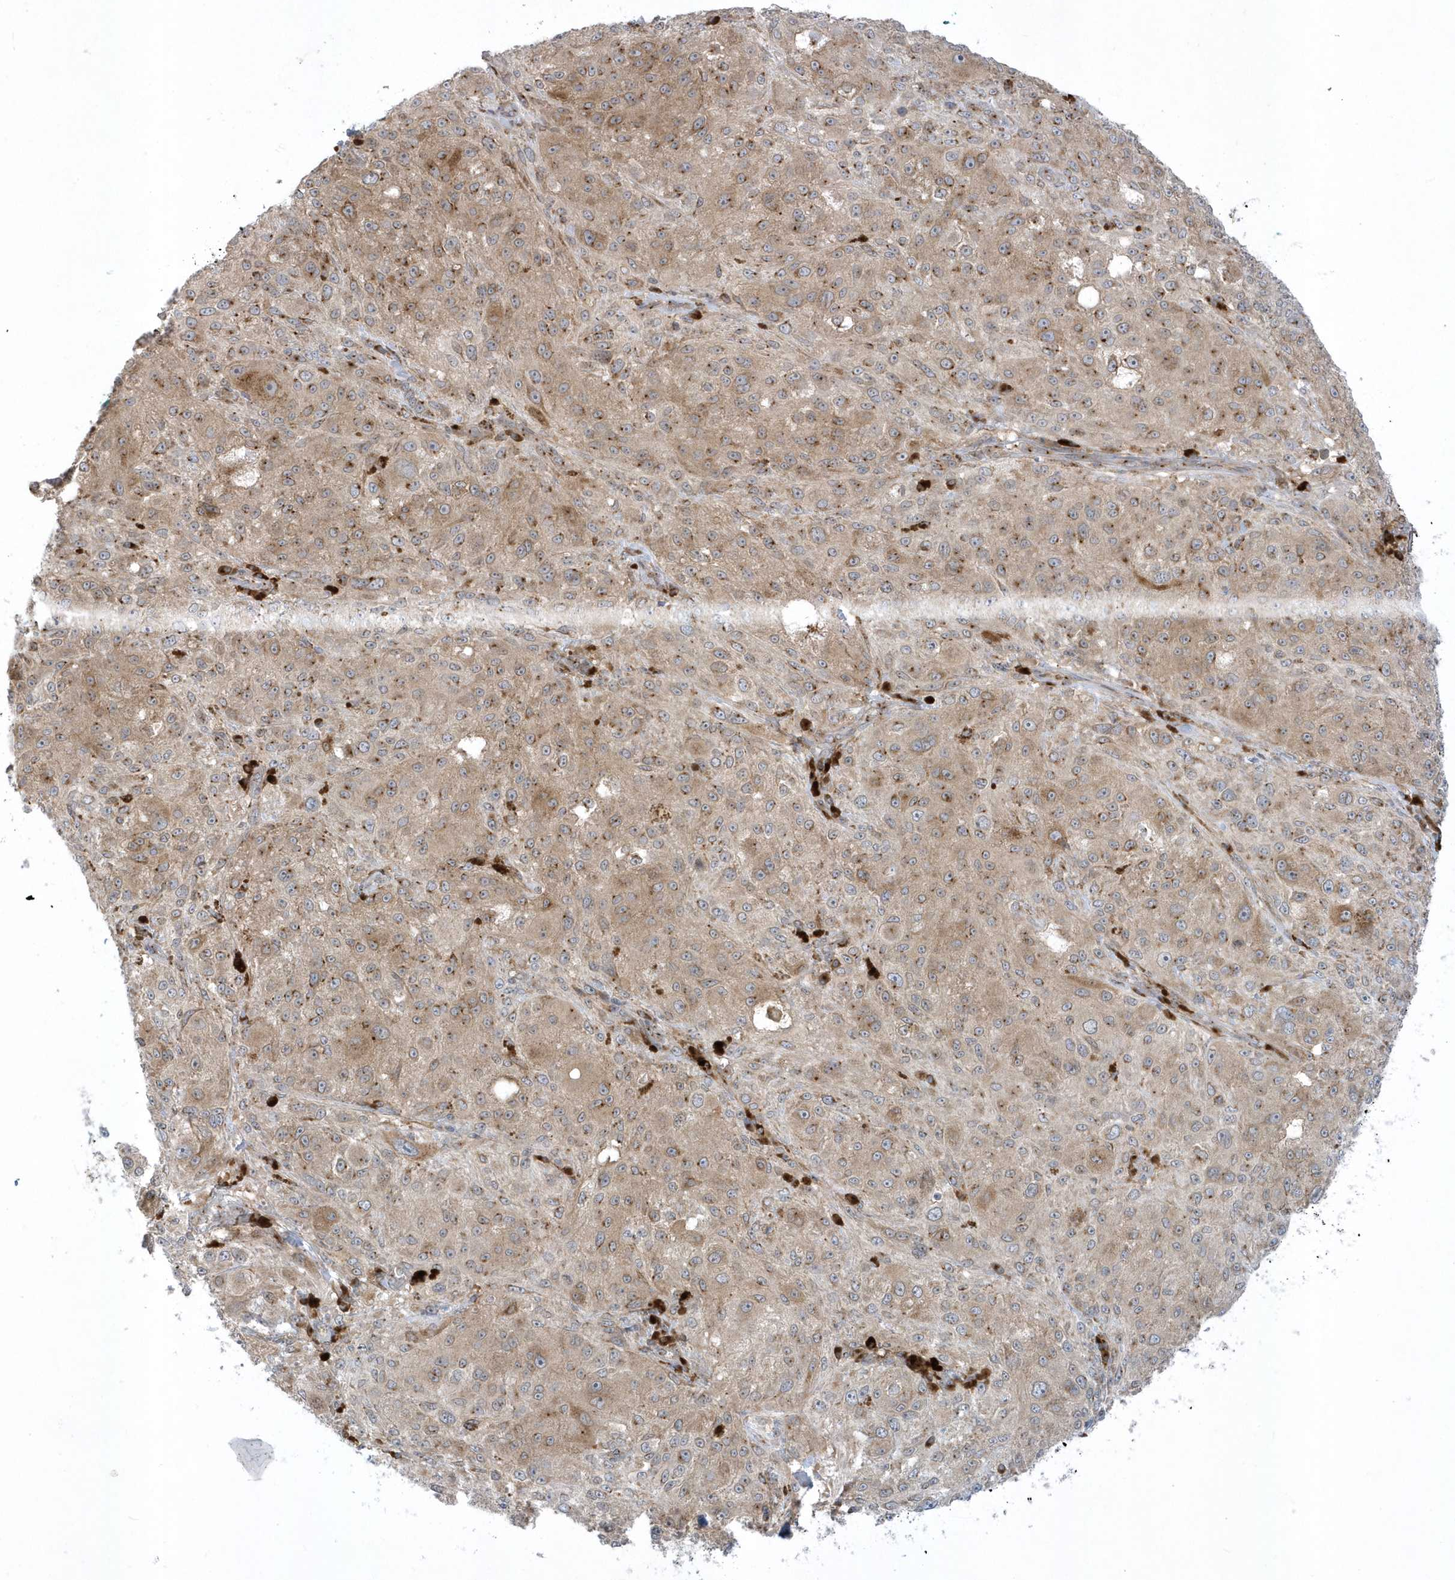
{"staining": {"intensity": "moderate", "quantity": ">75%", "location": "cytoplasmic/membranous"}, "tissue": "melanoma", "cell_type": "Tumor cells", "image_type": "cancer", "snomed": [{"axis": "morphology", "description": "Necrosis, NOS"}, {"axis": "morphology", "description": "Malignant melanoma, NOS"}, {"axis": "topography", "description": "Skin"}], "caption": "Malignant melanoma stained with a brown dye displays moderate cytoplasmic/membranous positive expression in approximately >75% of tumor cells.", "gene": "RPP40", "patient": {"sex": "female", "age": 87}}